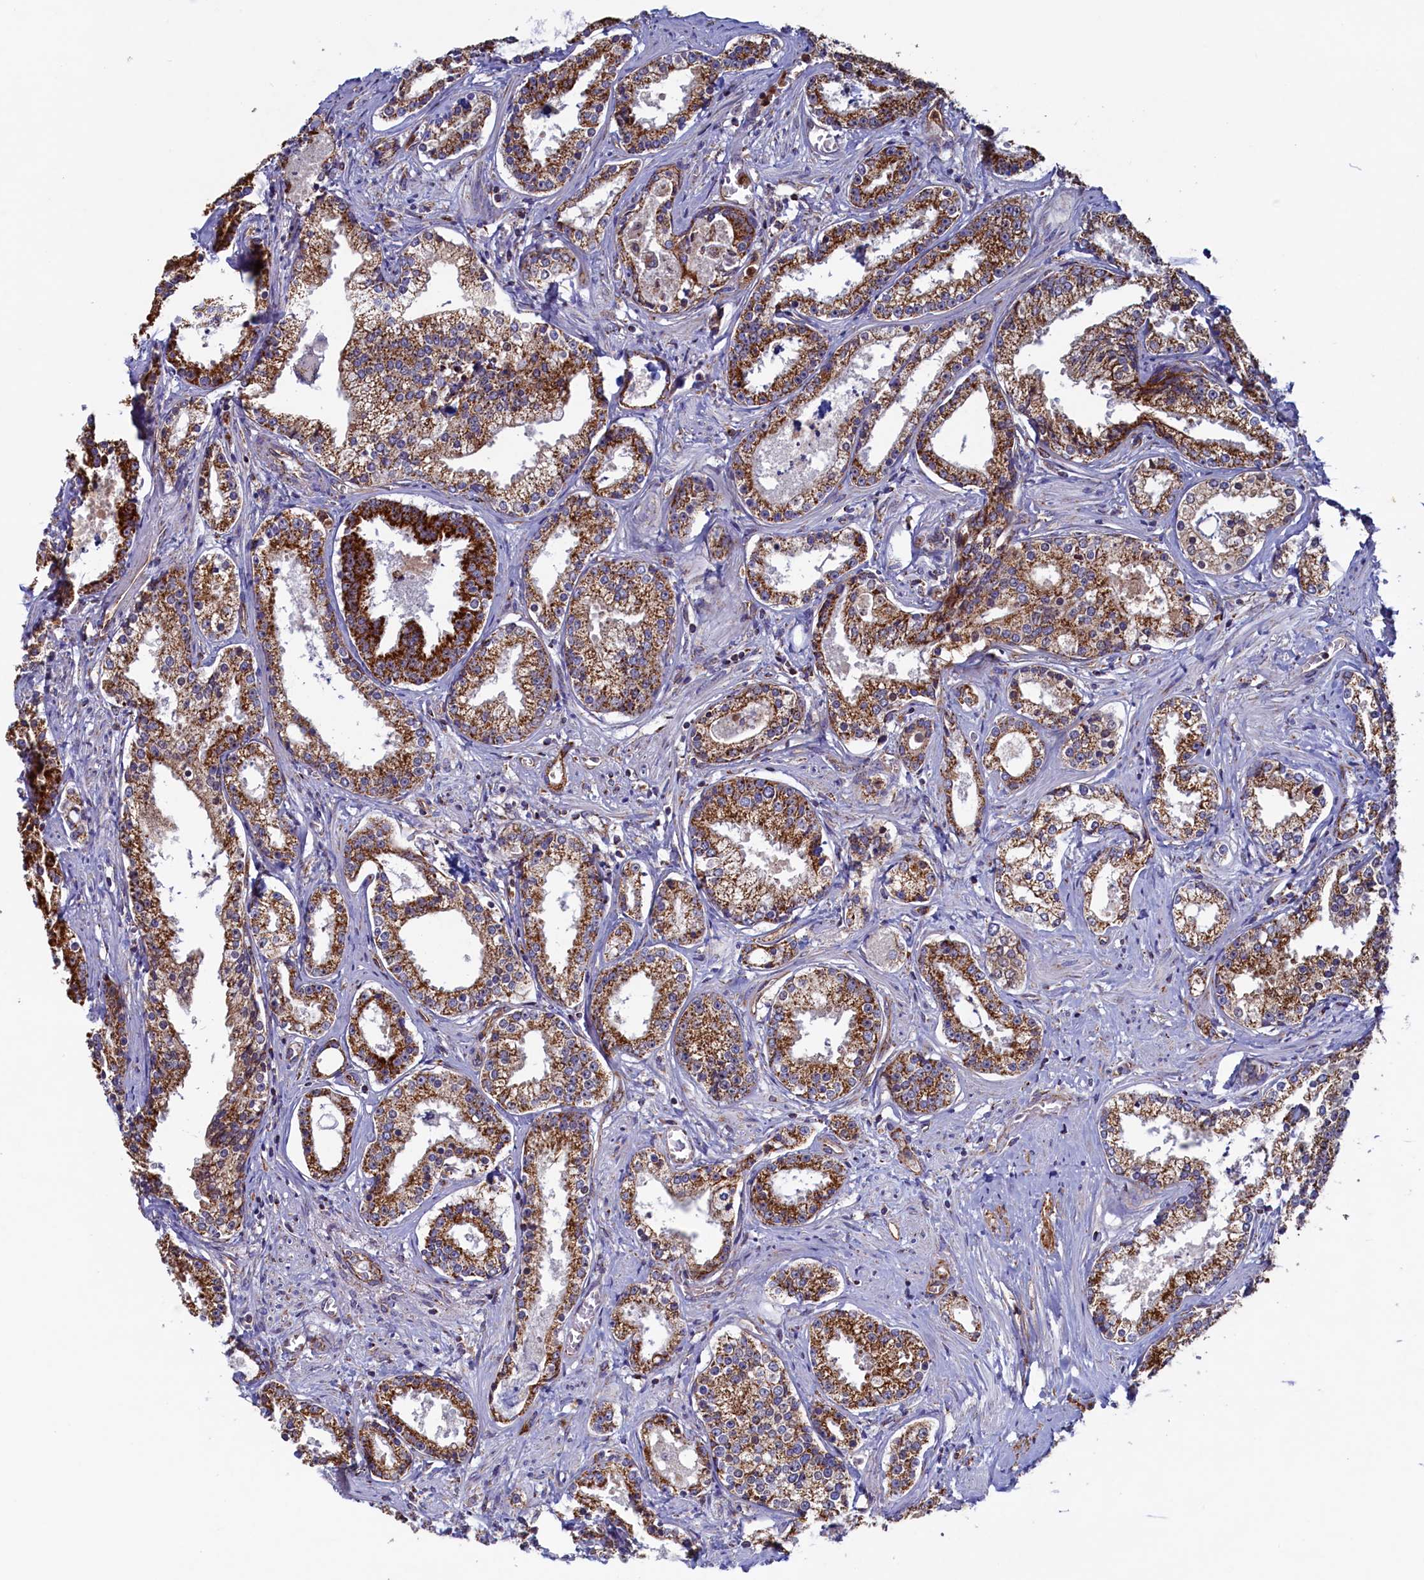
{"staining": {"intensity": "moderate", "quantity": ">75%", "location": "cytoplasmic/membranous"}, "tissue": "prostate cancer", "cell_type": "Tumor cells", "image_type": "cancer", "snomed": [{"axis": "morphology", "description": "Adenocarcinoma, High grade"}, {"axis": "topography", "description": "Prostate"}], "caption": "The immunohistochemical stain labels moderate cytoplasmic/membranous expression in tumor cells of prostate high-grade adenocarcinoma tissue.", "gene": "UBE3B", "patient": {"sex": "male", "age": 58}}